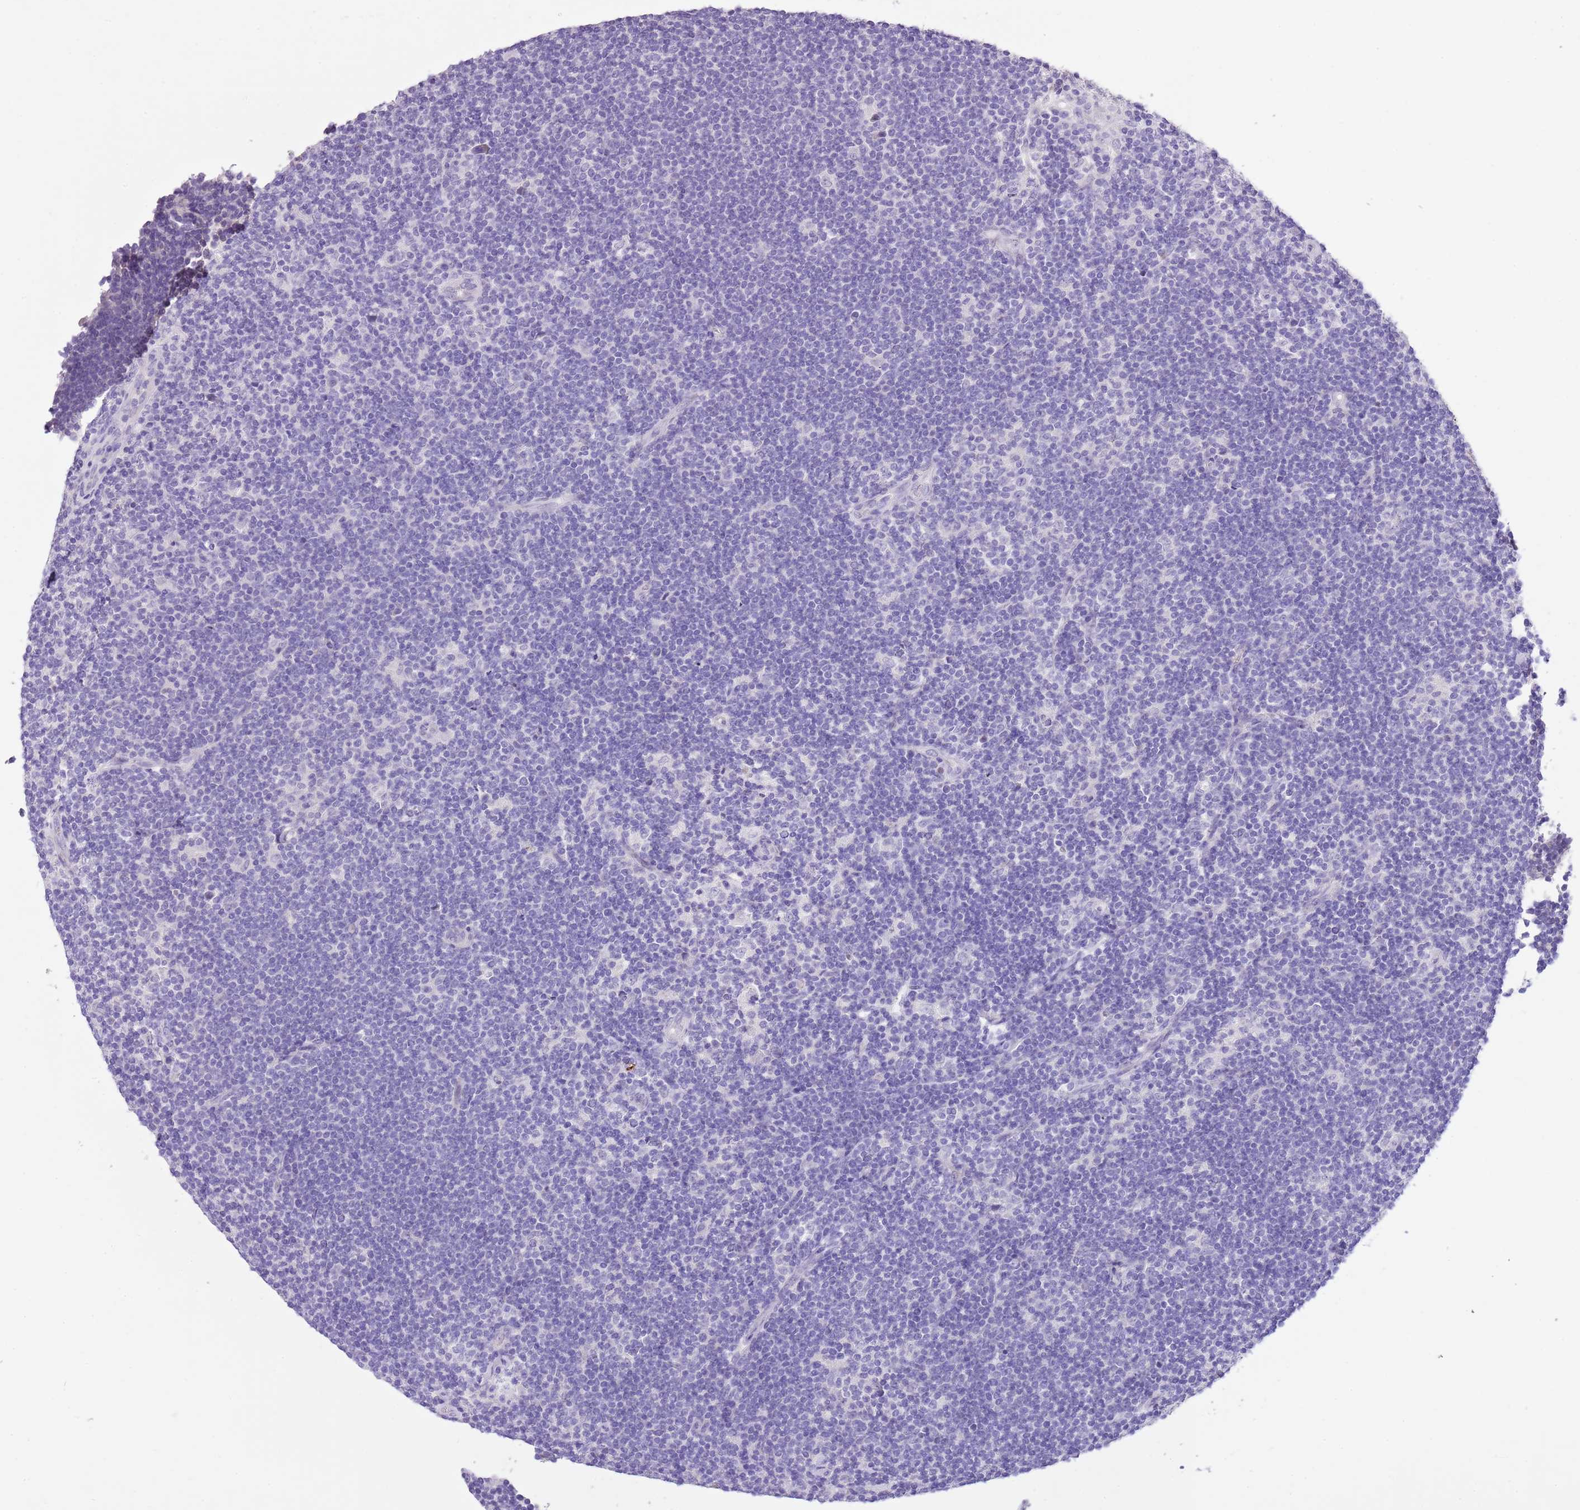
{"staining": {"intensity": "negative", "quantity": "none", "location": "none"}, "tissue": "lymphoma", "cell_type": "Tumor cells", "image_type": "cancer", "snomed": [{"axis": "morphology", "description": "Hodgkin's disease, NOS"}, {"axis": "topography", "description": "Lymph node"}], "caption": "There is no significant positivity in tumor cells of Hodgkin's disease.", "gene": "XPO7", "patient": {"sex": "female", "age": 57}}